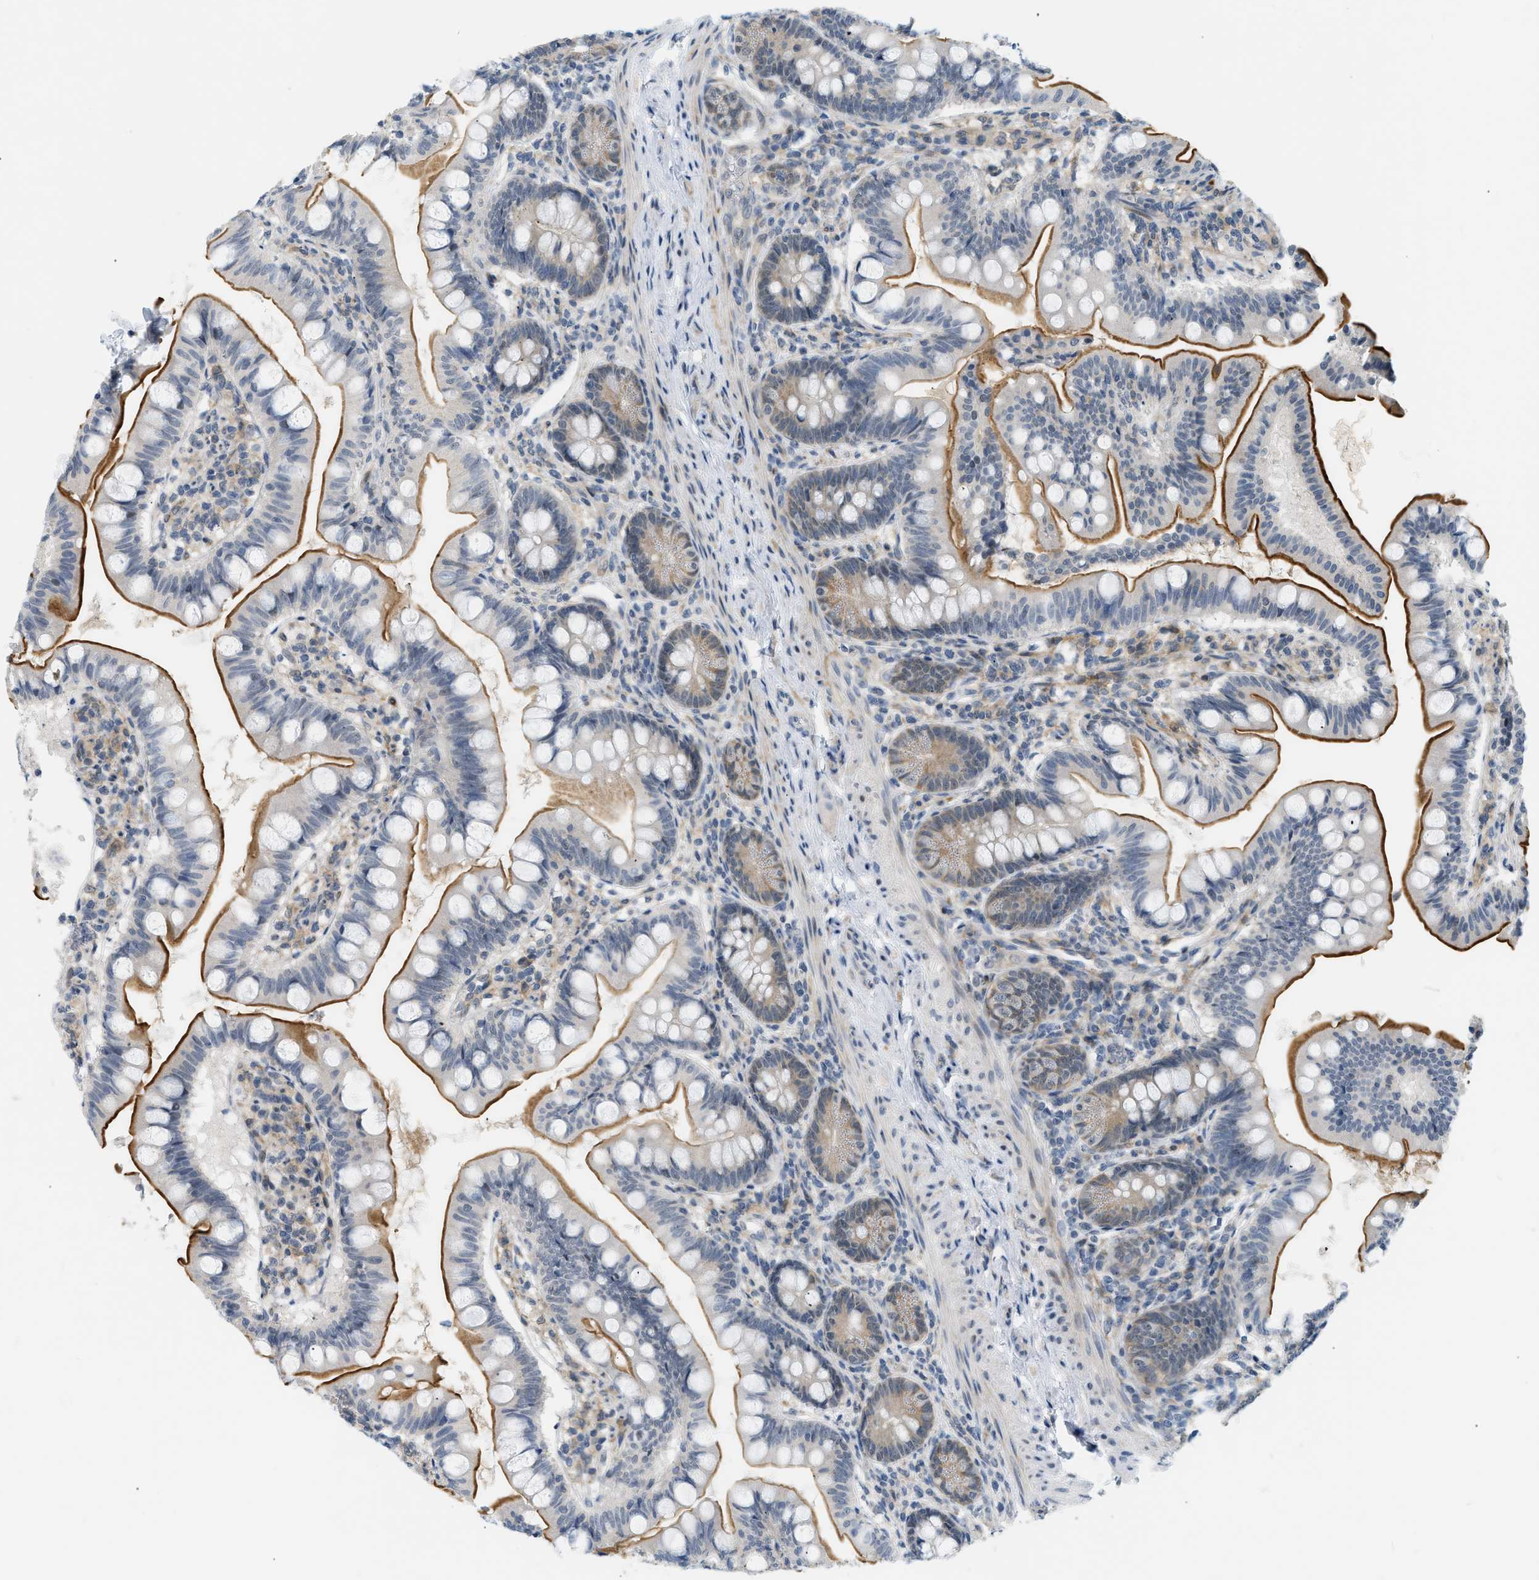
{"staining": {"intensity": "strong", "quantity": ">75%", "location": "cytoplasmic/membranous"}, "tissue": "small intestine", "cell_type": "Glandular cells", "image_type": "normal", "snomed": [{"axis": "morphology", "description": "Normal tissue, NOS"}, {"axis": "topography", "description": "Small intestine"}], "caption": "A high-resolution image shows immunohistochemistry staining of unremarkable small intestine, which shows strong cytoplasmic/membranous positivity in approximately >75% of glandular cells.", "gene": "ZNF408", "patient": {"sex": "male", "age": 7}}